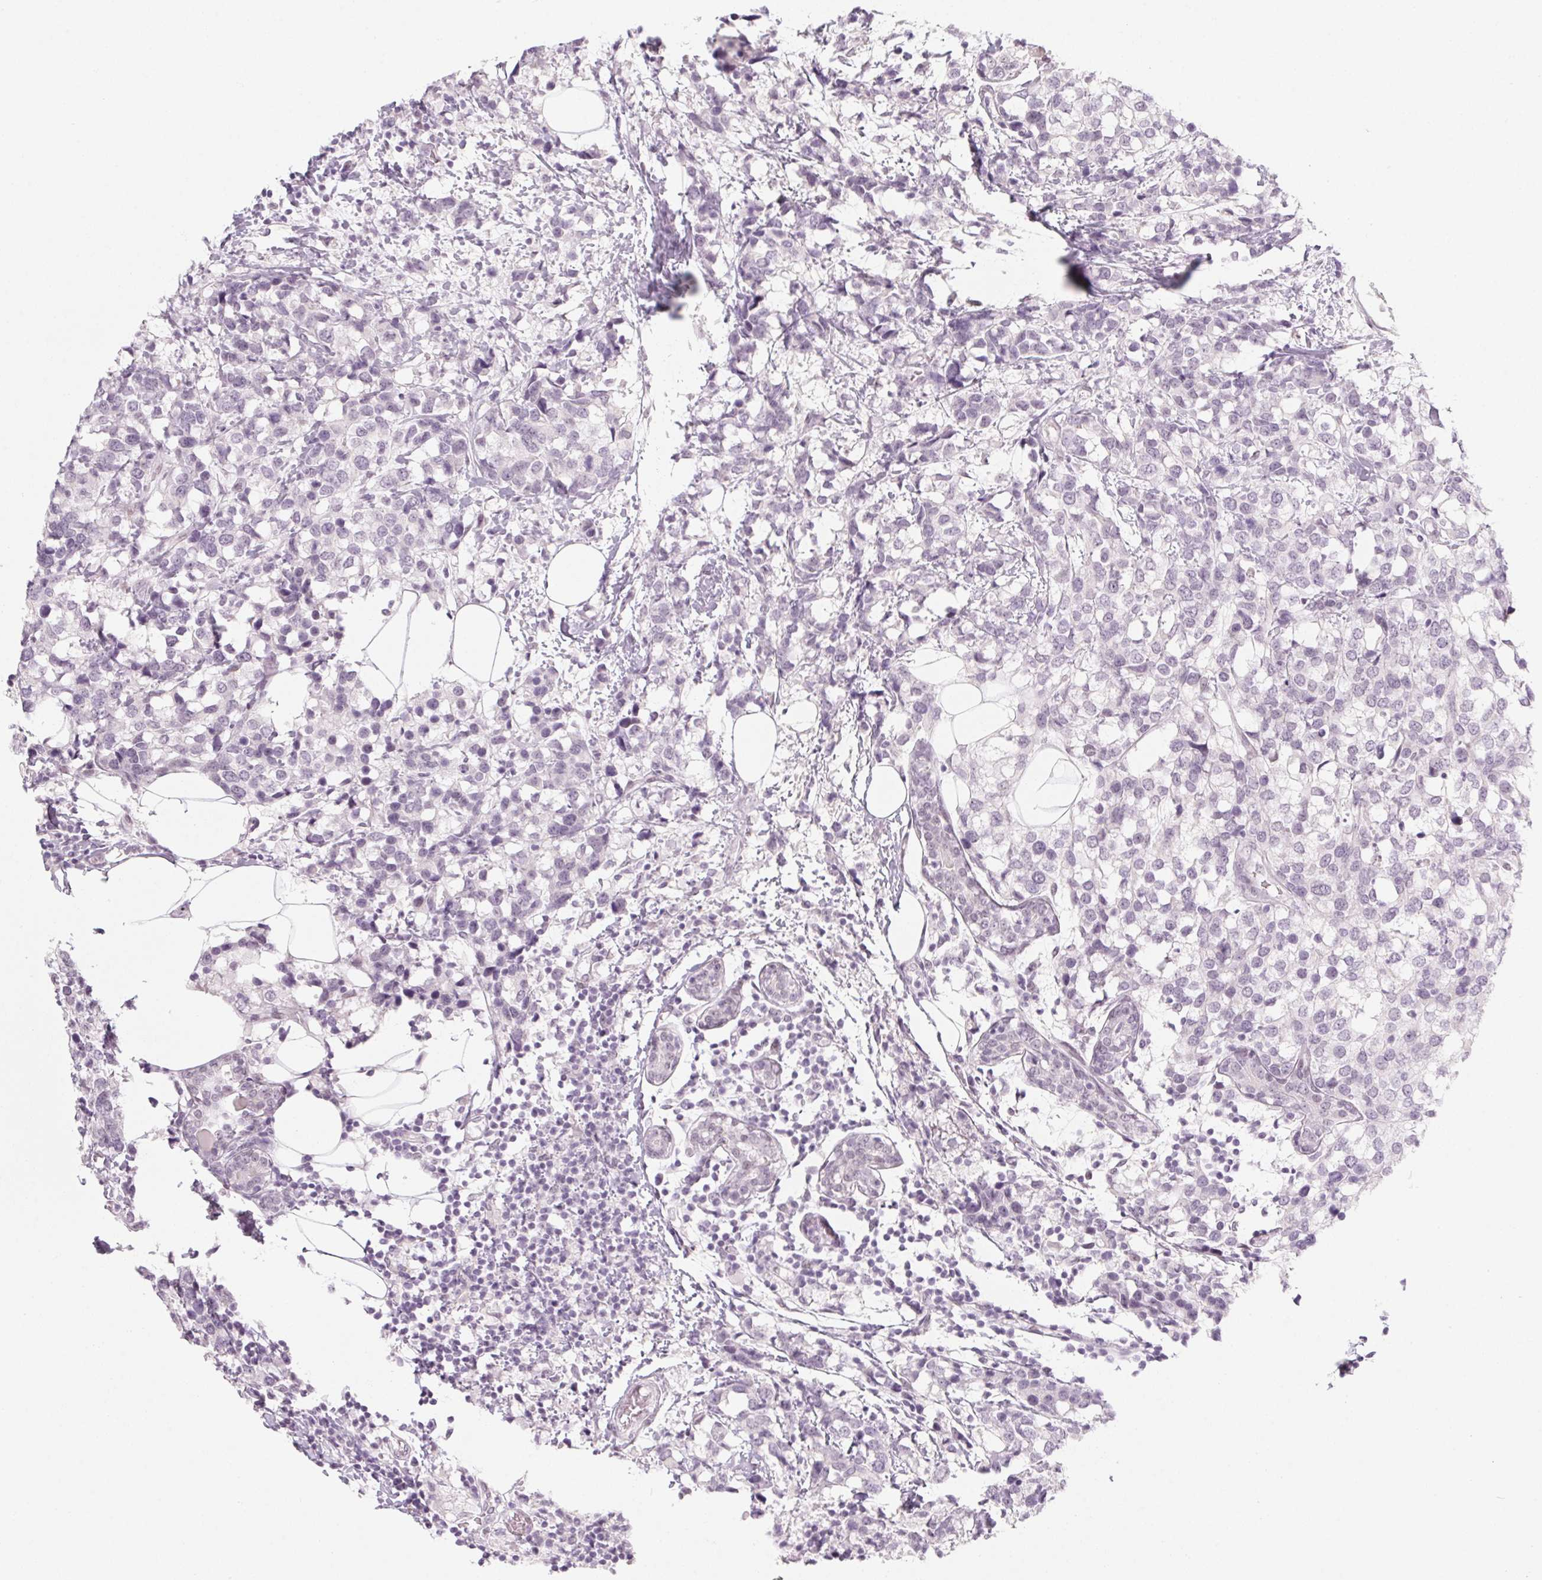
{"staining": {"intensity": "negative", "quantity": "none", "location": "none"}, "tissue": "breast cancer", "cell_type": "Tumor cells", "image_type": "cancer", "snomed": [{"axis": "morphology", "description": "Lobular carcinoma"}, {"axis": "topography", "description": "Breast"}], "caption": "Tumor cells show no significant staining in breast lobular carcinoma.", "gene": "KCNQ2", "patient": {"sex": "female", "age": 59}}